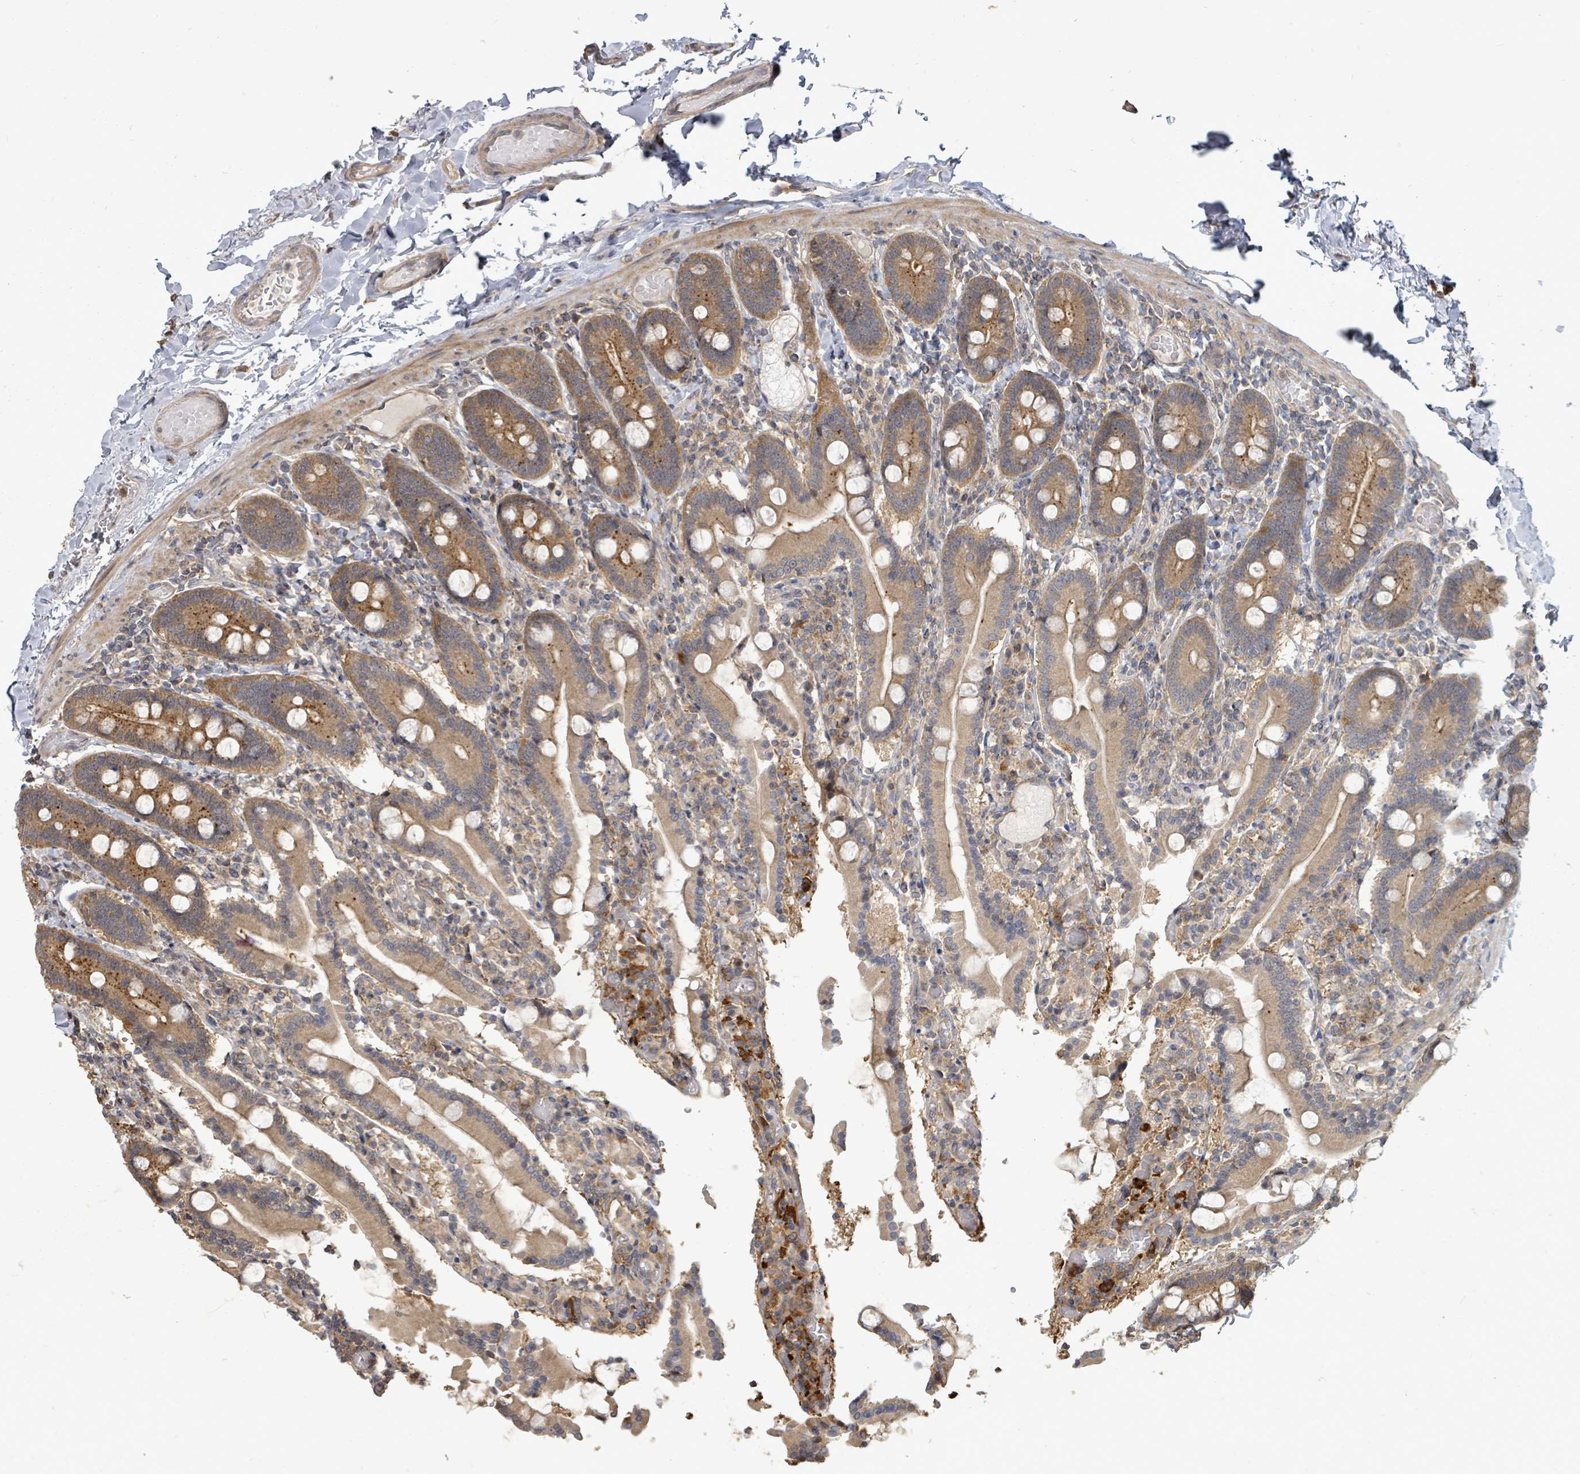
{"staining": {"intensity": "moderate", "quantity": "25%-75%", "location": "cytoplasmic/membranous"}, "tissue": "duodenum", "cell_type": "Glandular cells", "image_type": "normal", "snomed": [{"axis": "morphology", "description": "Normal tissue, NOS"}, {"axis": "topography", "description": "Duodenum"}], "caption": "Protein staining exhibits moderate cytoplasmic/membranous positivity in approximately 25%-75% of glandular cells in normal duodenum. (Stains: DAB in brown, nuclei in blue, Microscopy: brightfield microscopy at high magnification).", "gene": "EIF3CL", "patient": {"sex": "male", "age": 55}}